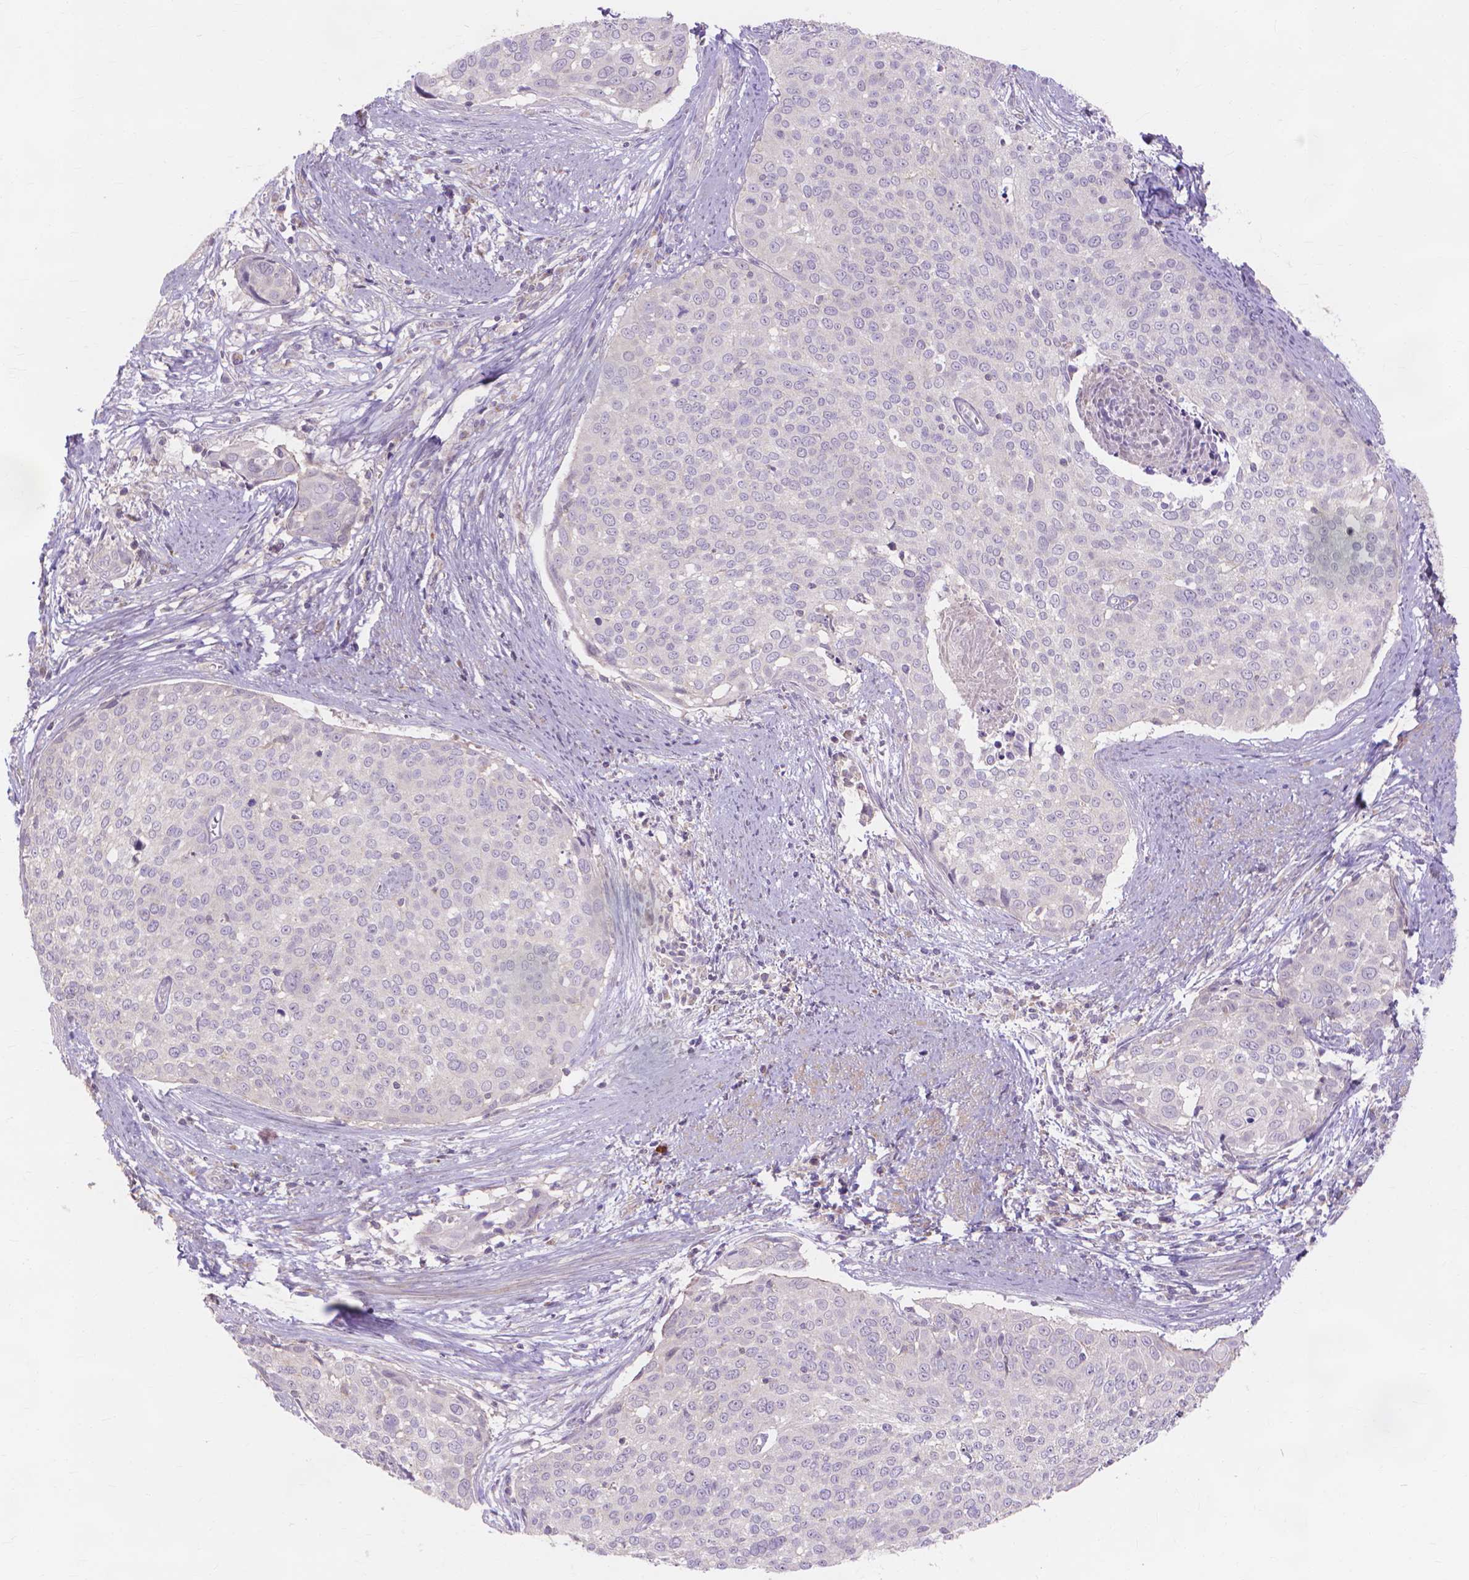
{"staining": {"intensity": "negative", "quantity": "none", "location": "none"}, "tissue": "cervical cancer", "cell_type": "Tumor cells", "image_type": "cancer", "snomed": [{"axis": "morphology", "description": "Squamous cell carcinoma, NOS"}, {"axis": "topography", "description": "Cervix"}], "caption": "This is an IHC photomicrograph of human cervical squamous cell carcinoma. There is no expression in tumor cells.", "gene": "PRDM13", "patient": {"sex": "female", "age": 39}}